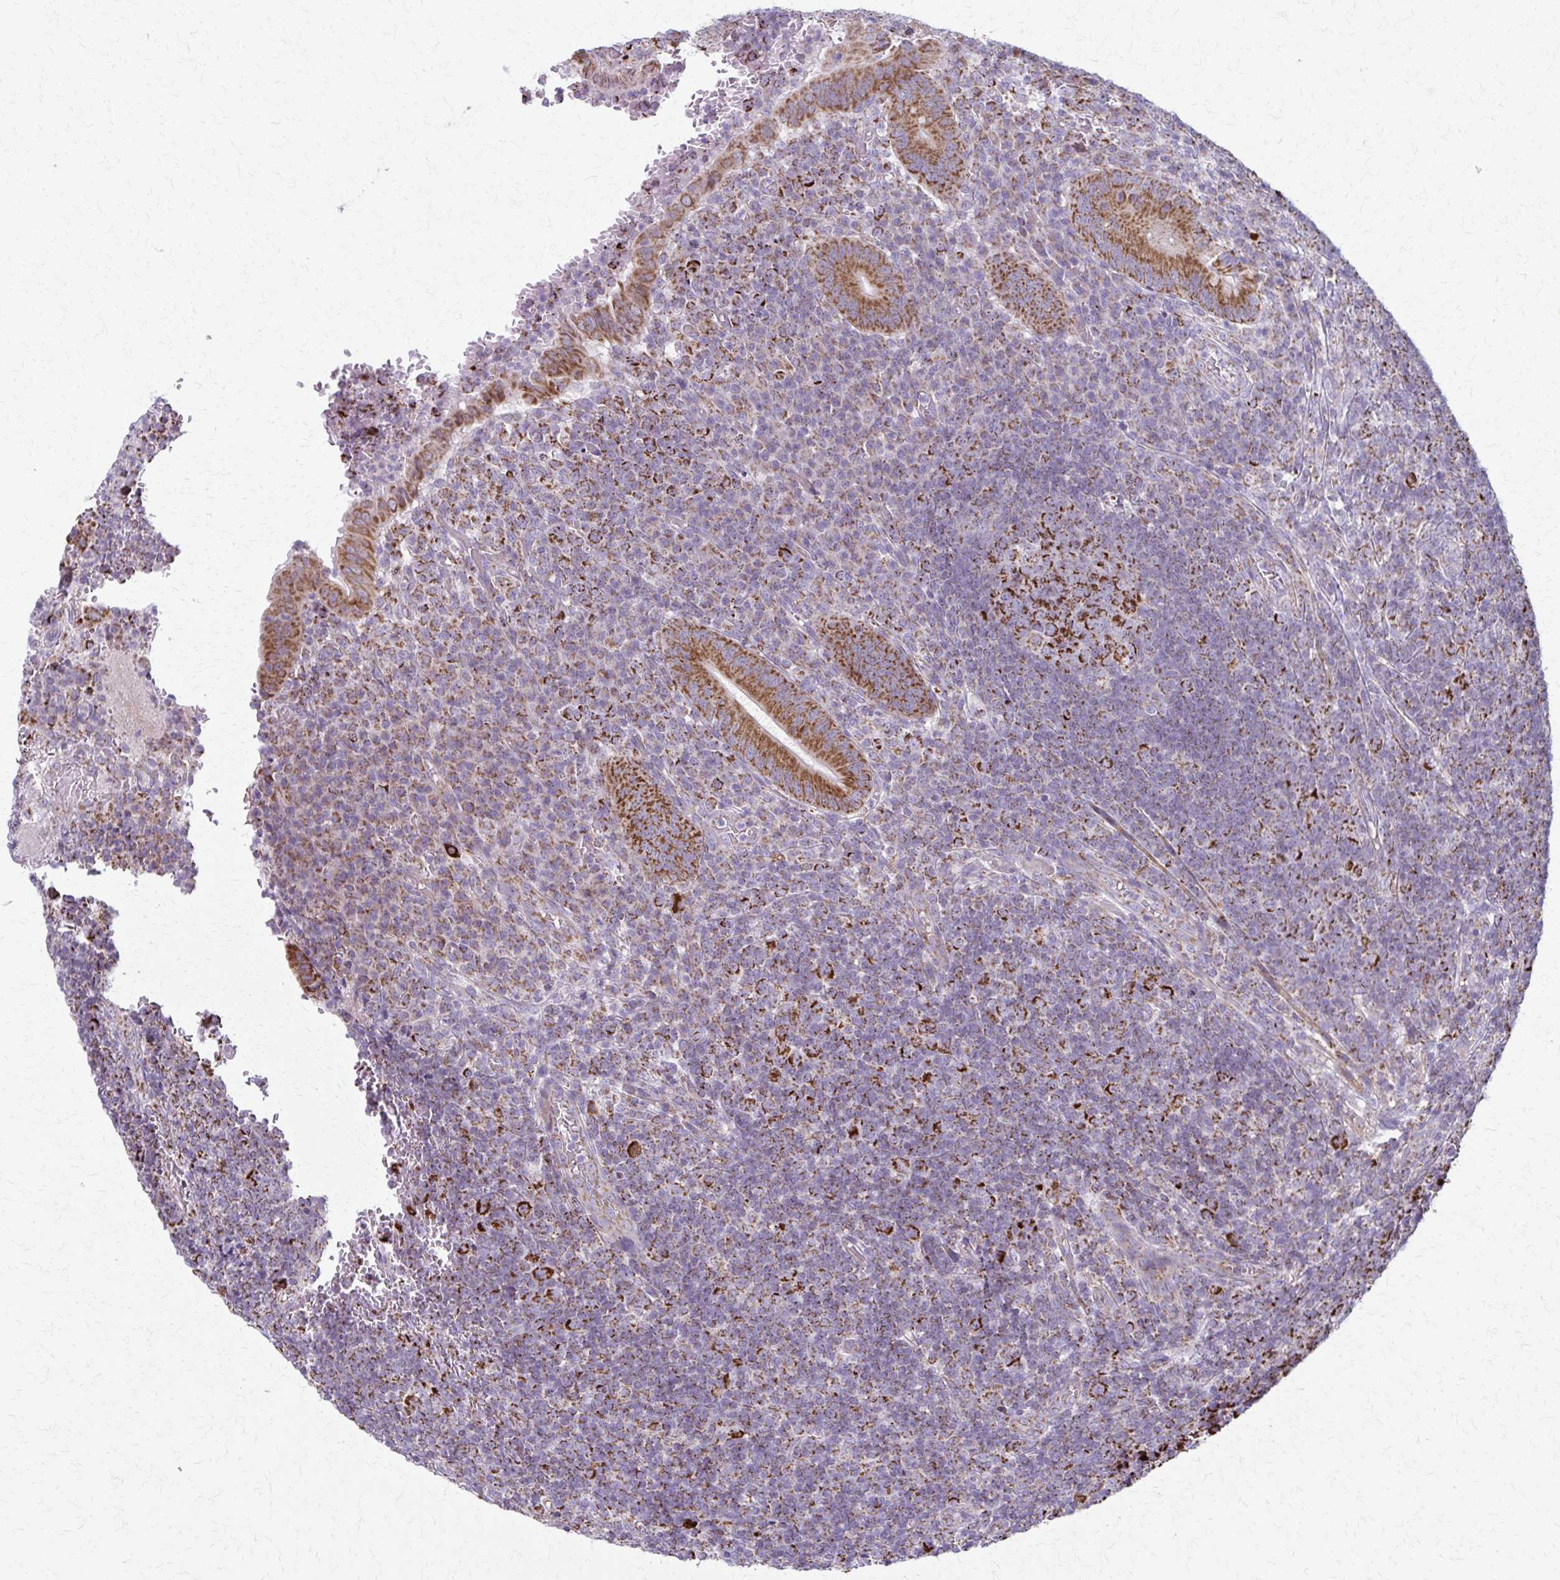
{"staining": {"intensity": "strong", "quantity": ">75%", "location": "cytoplasmic/membranous"}, "tissue": "appendix", "cell_type": "Glandular cells", "image_type": "normal", "snomed": [{"axis": "morphology", "description": "Normal tissue, NOS"}, {"axis": "topography", "description": "Appendix"}], "caption": "A high-resolution micrograph shows IHC staining of benign appendix, which exhibits strong cytoplasmic/membranous staining in about >75% of glandular cells. (IHC, brightfield microscopy, high magnification).", "gene": "TVP23A", "patient": {"sex": "male", "age": 18}}